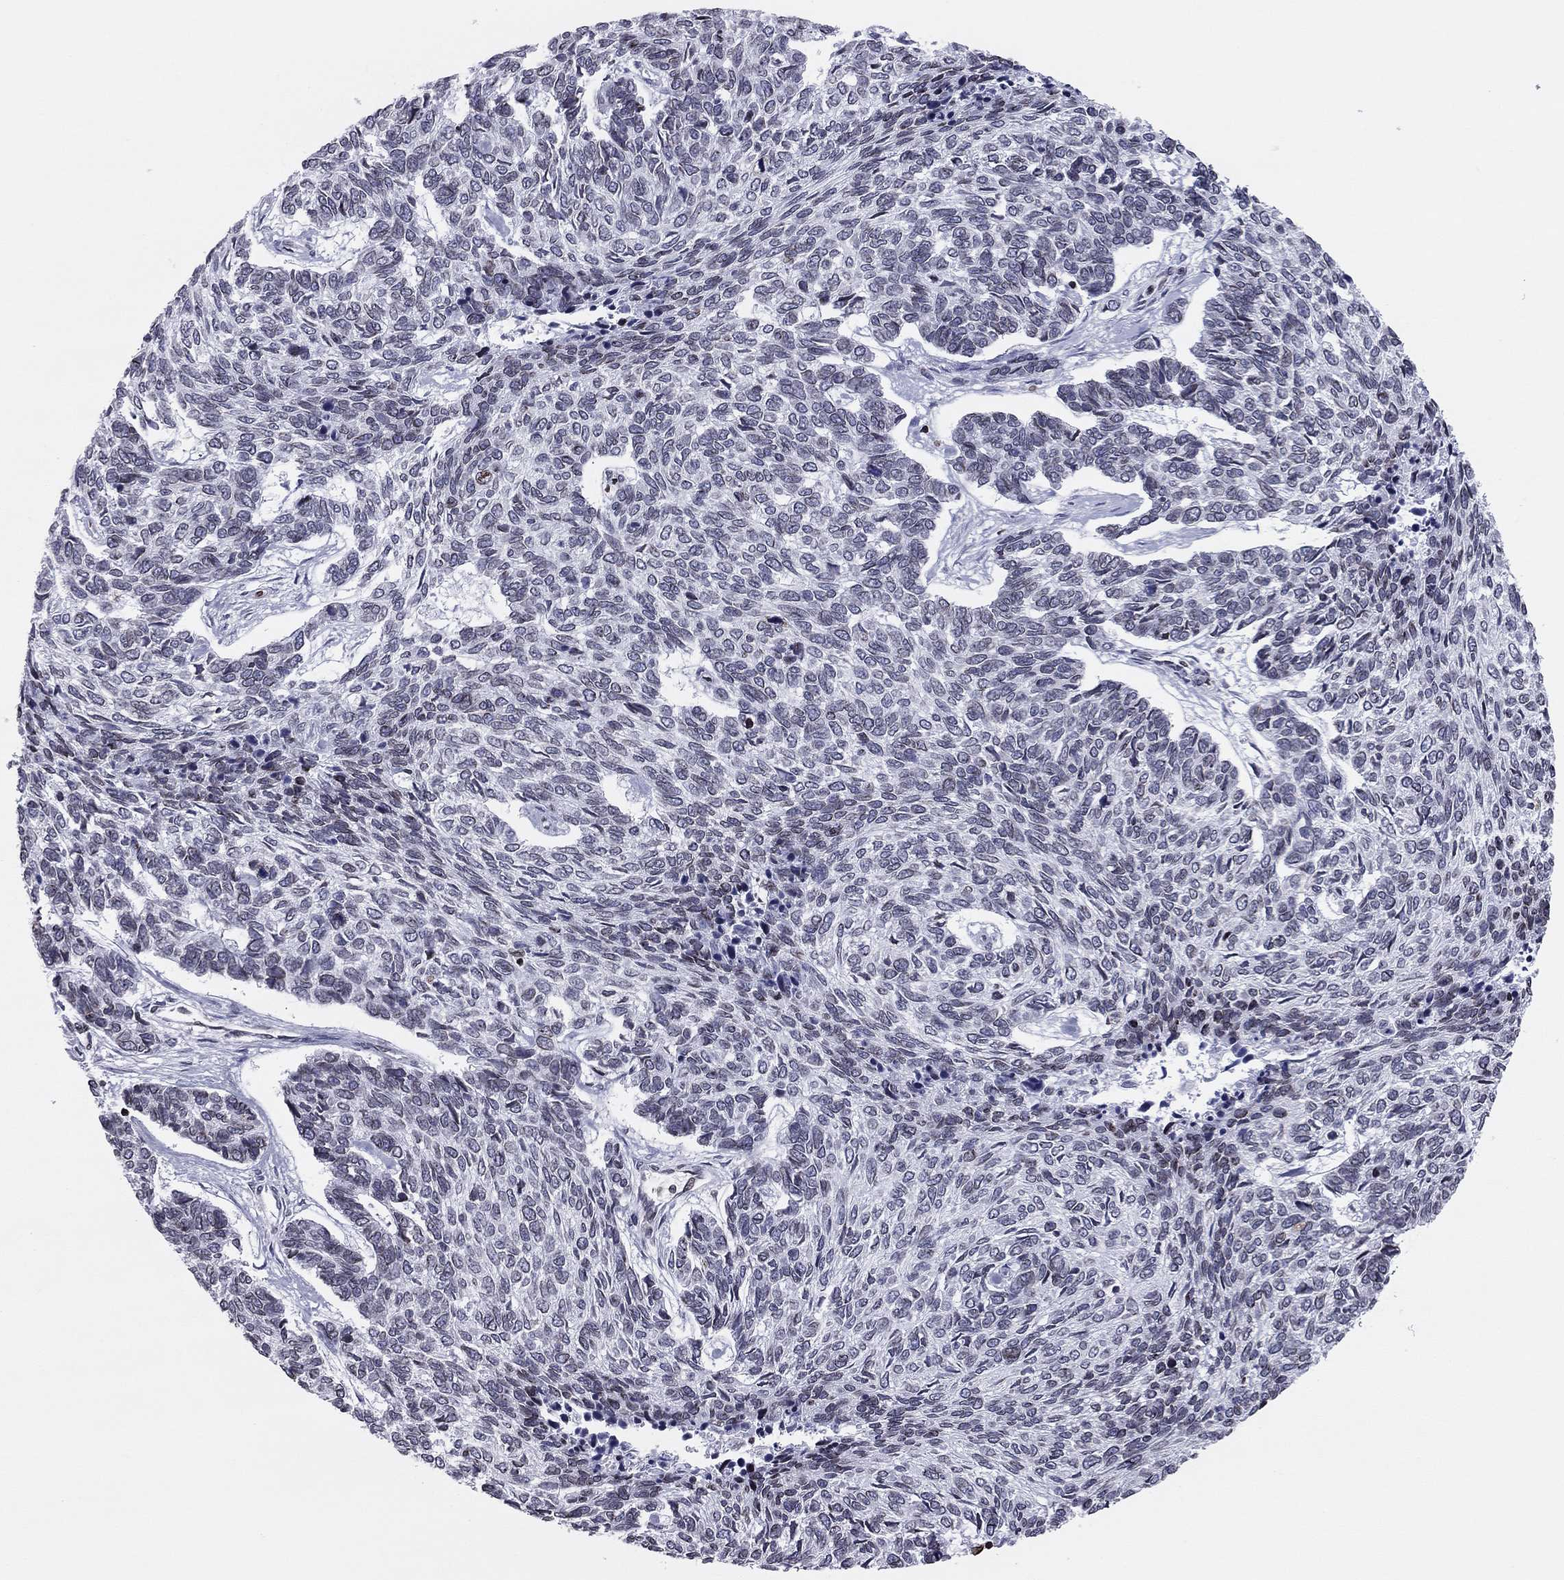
{"staining": {"intensity": "negative", "quantity": "none", "location": "none"}, "tissue": "skin cancer", "cell_type": "Tumor cells", "image_type": "cancer", "snomed": [{"axis": "morphology", "description": "Basal cell carcinoma"}, {"axis": "topography", "description": "Skin"}], "caption": "An immunohistochemistry (IHC) micrograph of skin cancer is shown. There is no staining in tumor cells of skin cancer. (Brightfield microscopy of DAB (3,3'-diaminobenzidine) immunohistochemistry at high magnification).", "gene": "ESPL1", "patient": {"sex": "female", "age": 65}}